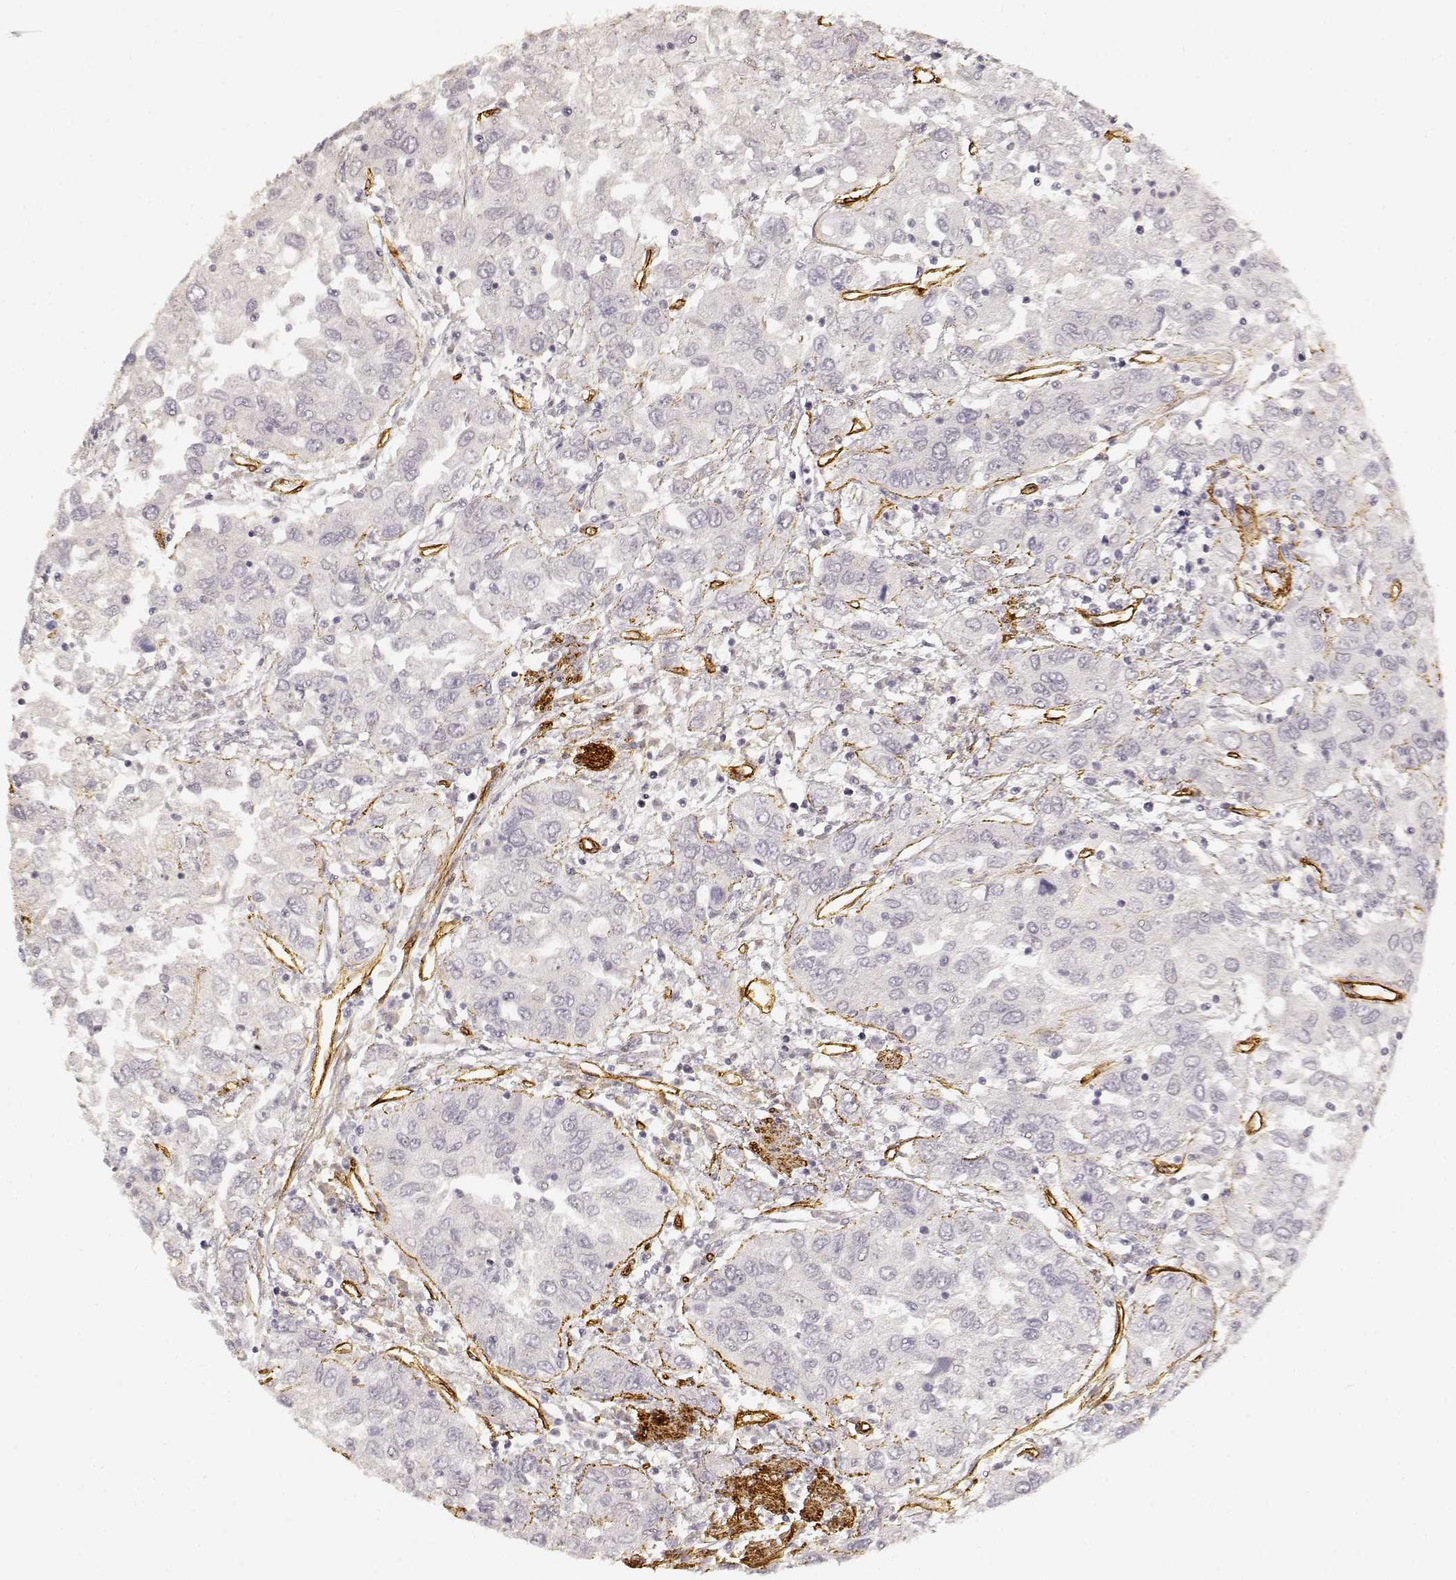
{"staining": {"intensity": "negative", "quantity": "none", "location": "none"}, "tissue": "urothelial cancer", "cell_type": "Tumor cells", "image_type": "cancer", "snomed": [{"axis": "morphology", "description": "Urothelial carcinoma, High grade"}, {"axis": "topography", "description": "Urinary bladder"}], "caption": "Protein analysis of urothelial cancer exhibits no significant staining in tumor cells. (DAB (3,3'-diaminobenzidine) immunohistochemistry, high magnification).", "gene": "LAMA4", "patient": {"sex": "male", "age": 76}}